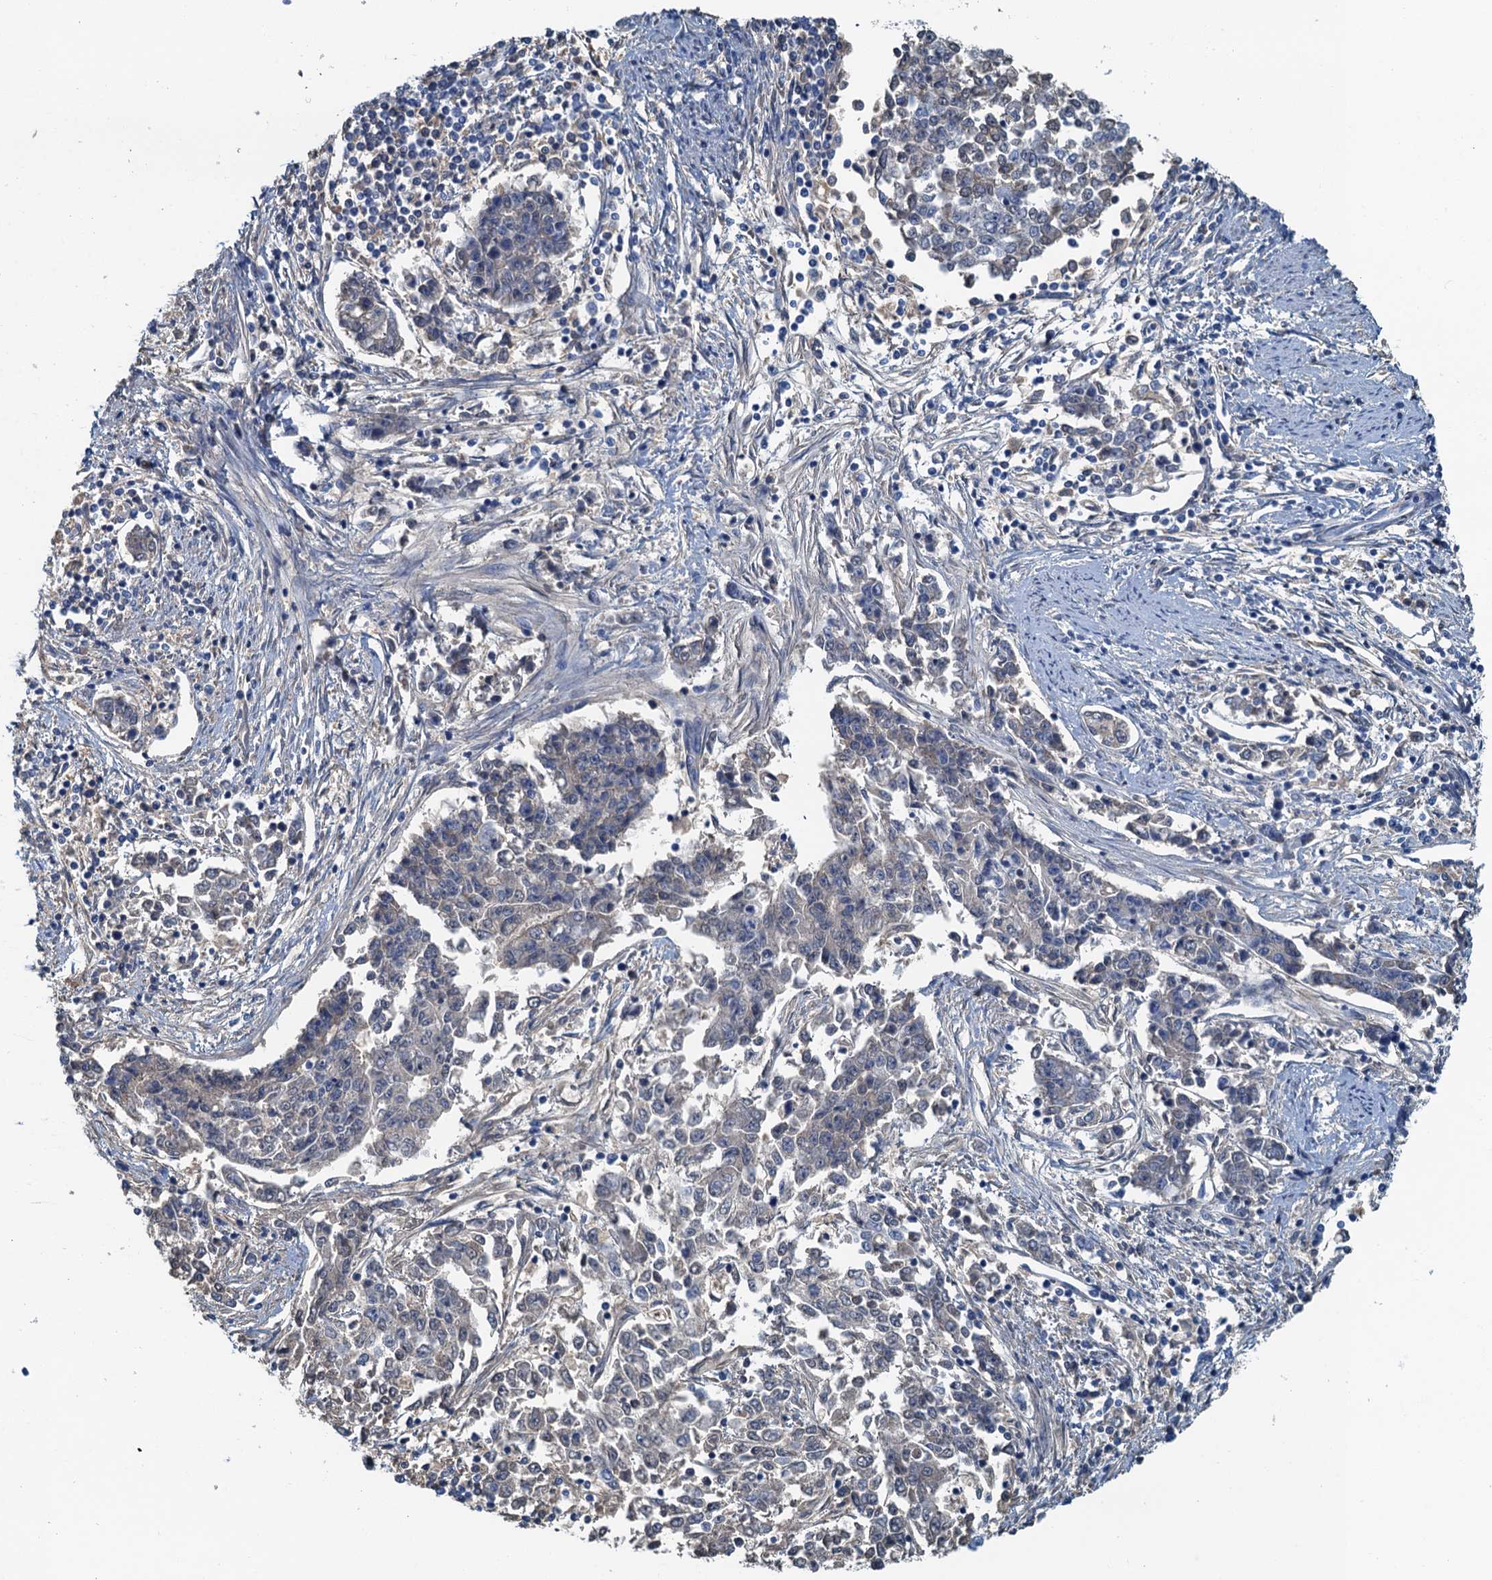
{"staining": {"intensity": "negative", "quantity": "none", "location": "none"}, "tissue": "endometrial cancer", "cell_type": "Tumor cells", "image_type": "cancer", "snomed": [{"axis": "morphology", "description": "Adenocarcinoma, NOS"}, {"axis": "topography", "description": "Endometrium"}], "caption": "Tumor cells are negative for brown protein staining in endometrial adenocarcinoma.", "gene": "LSM14B", "patient": {"sex": "female", "age": 50}}